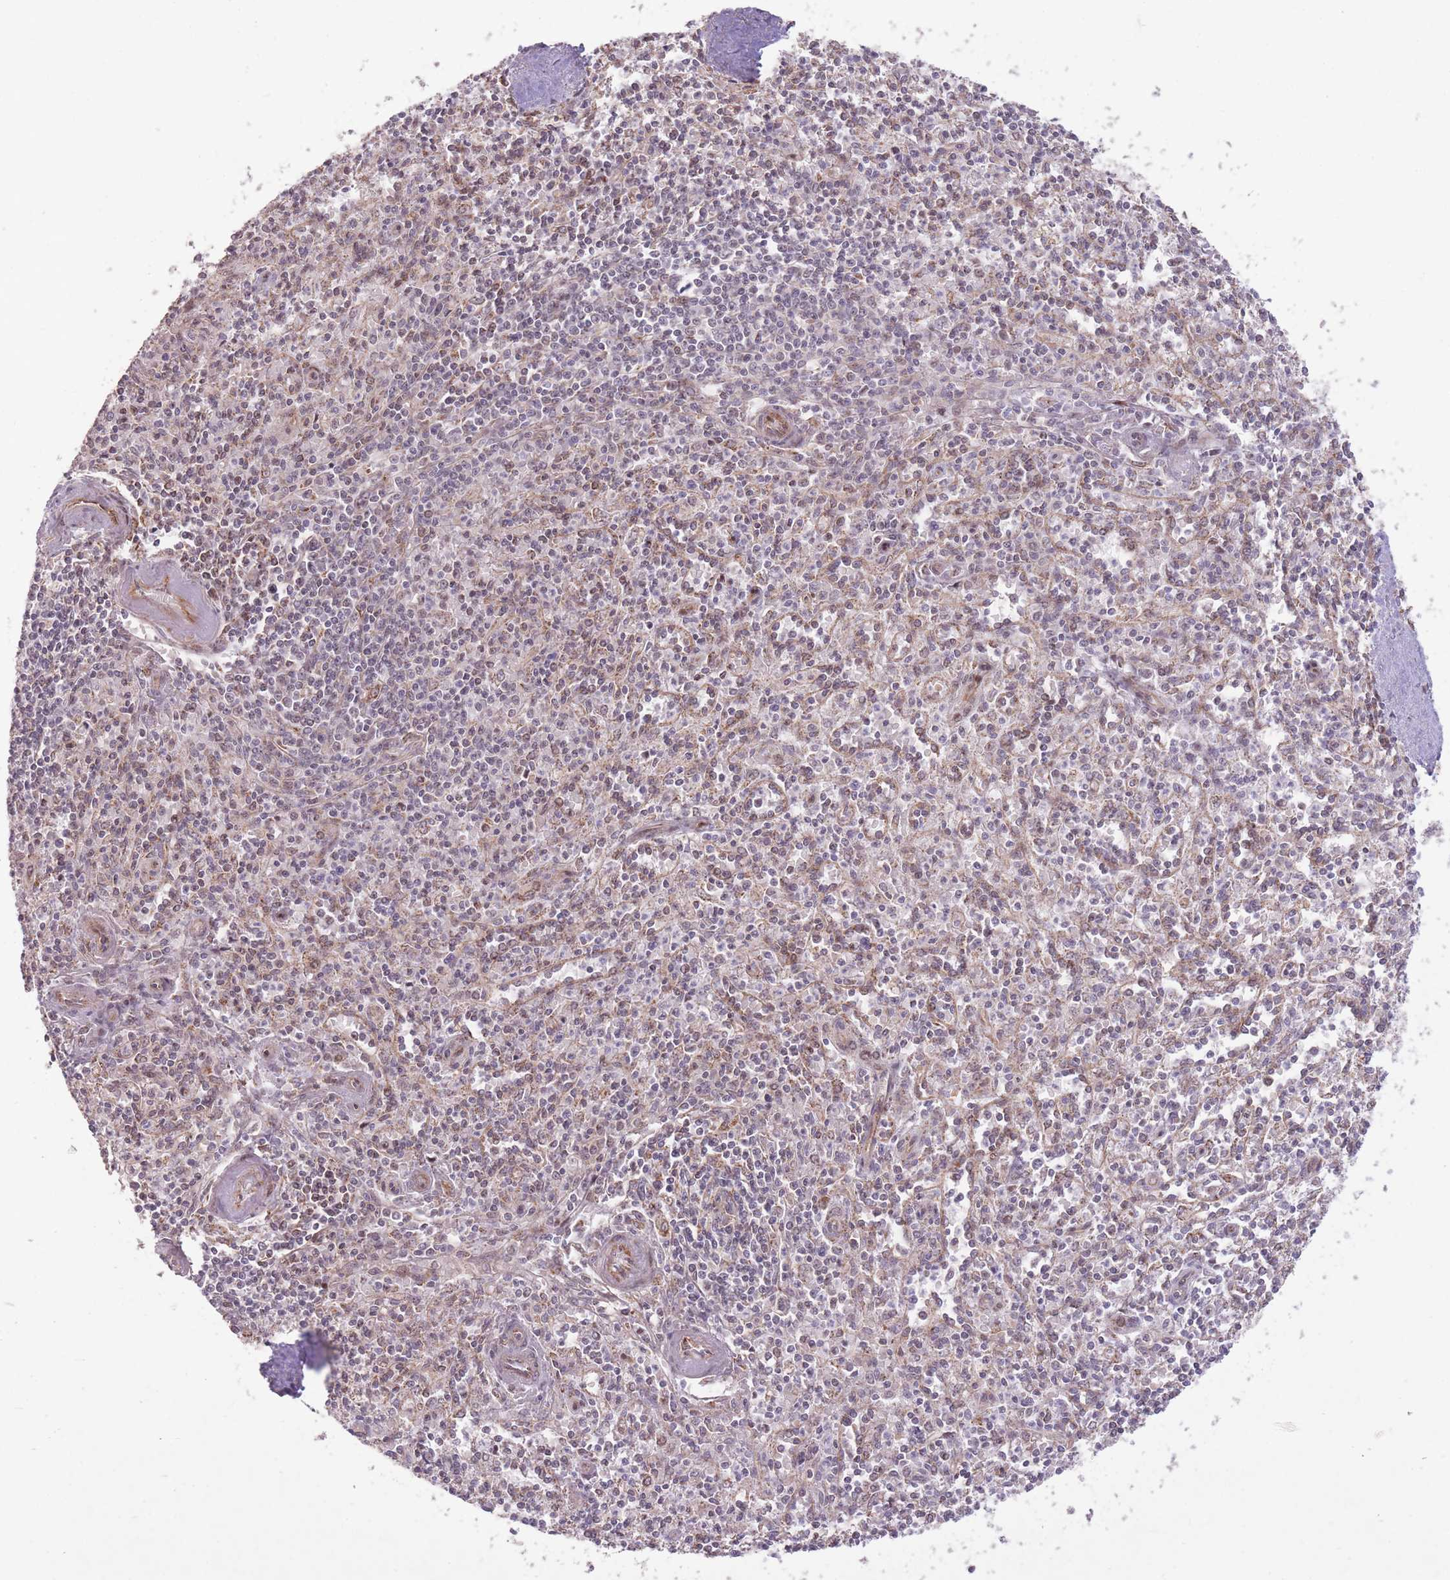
{"staining": {"intensity": "moderate", "quantity": "25%-75%", "location": "cytoplasmic/membranous,nuclear"}, "tissue": "spleen", "cell_type": "Cells in red pulp", "image_type": "normal", "snomed": [{"axis": "morphology", "description": "Normal tissue, NOS"}, {"axis": "topography", "description": "Spleen"}], "caption": "Moderate cytoplasmic/membranous,nuclear staining is present in about 25%-75% of cells in red pulp in unremarkable spleen.", "gene": "DPYSL4", "patient": {"sex": "female", "age": 70}}